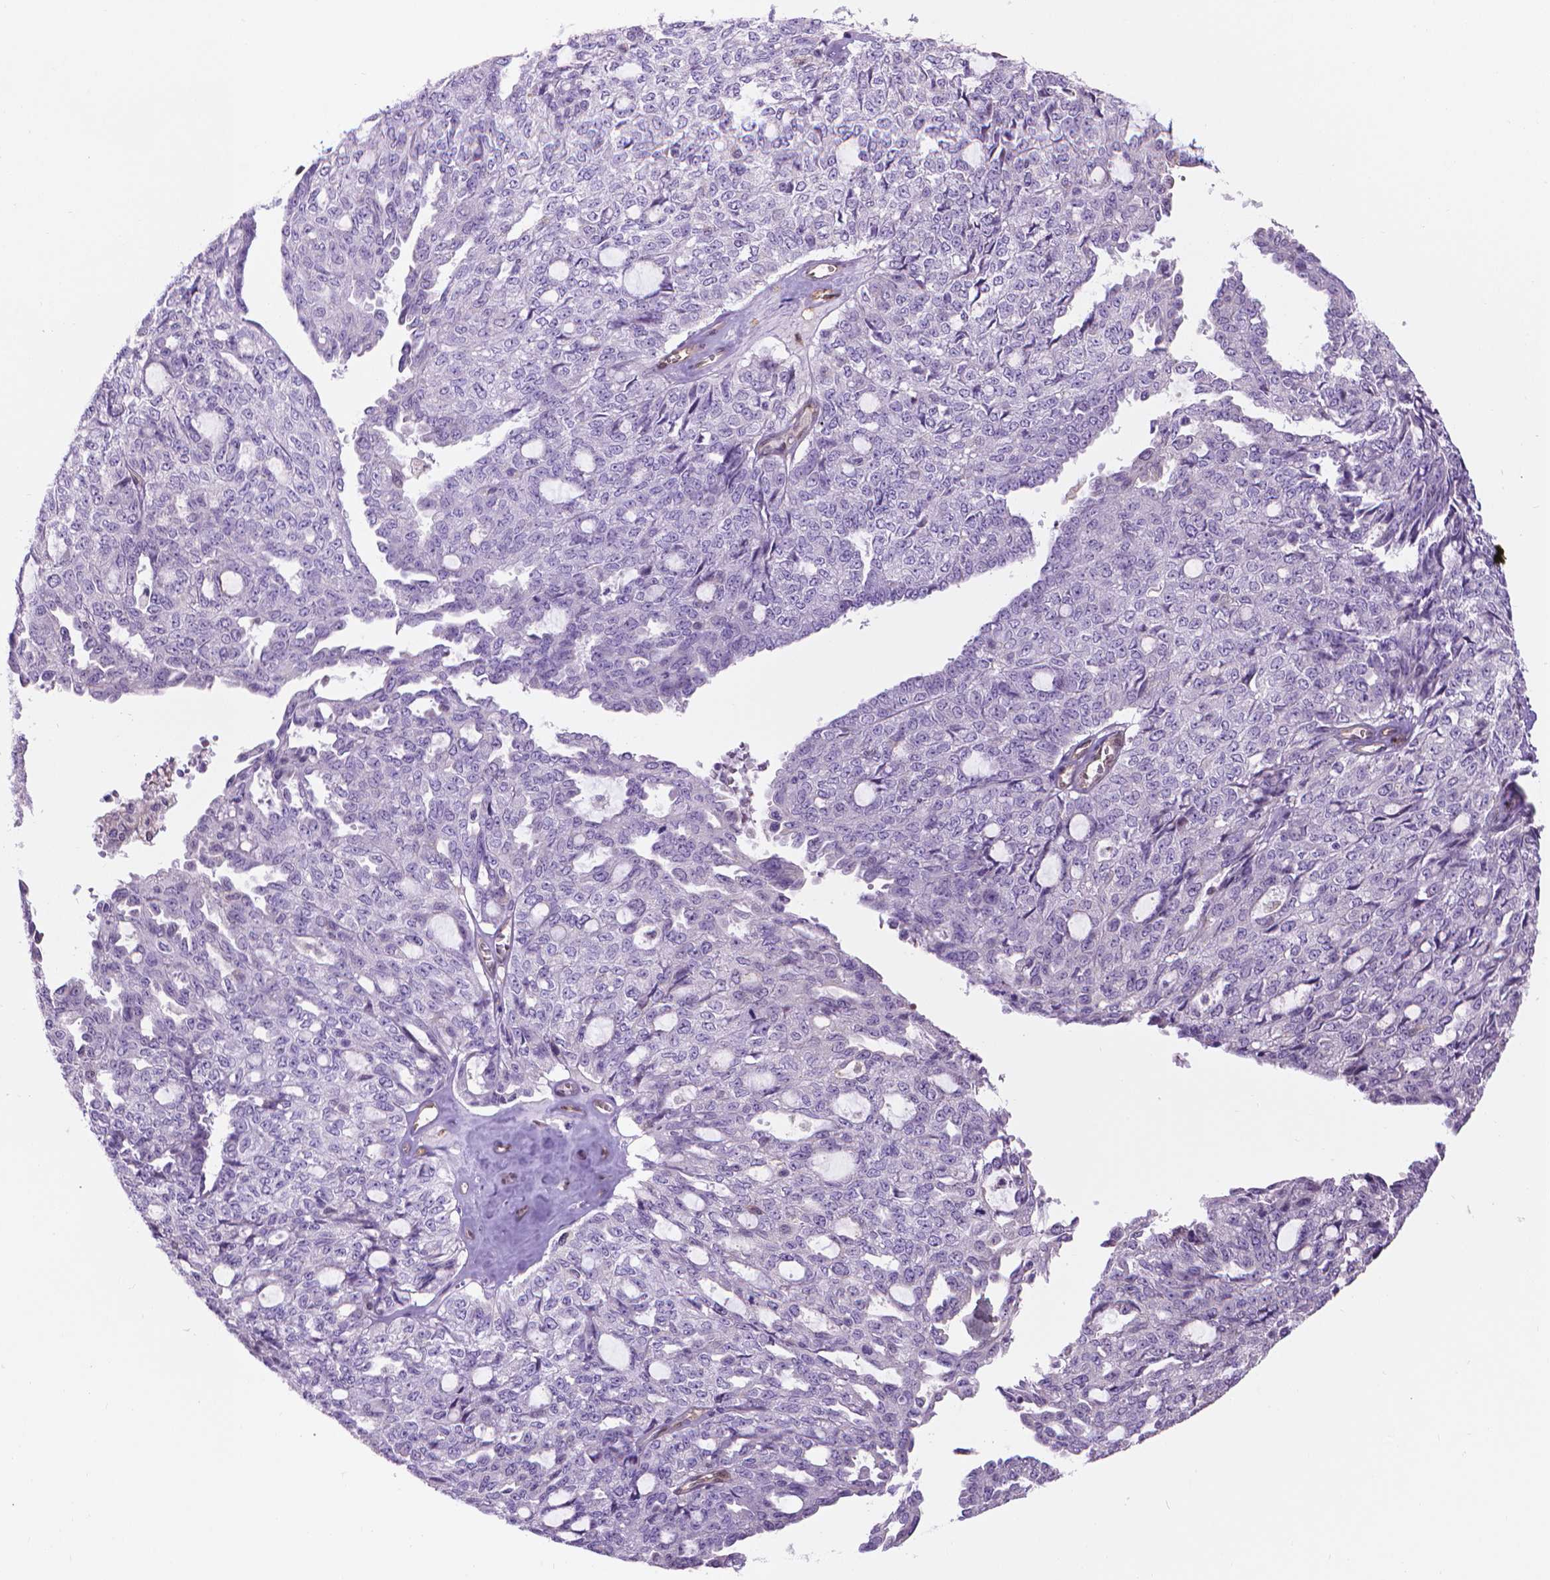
{"staining": {"intensity": "negative", "quantity": "none", "location": "none"}, "tissue": "ovarian cancer", "cell_type": "Tumor cells", "image_type": "cancer", "snomed": [{"axis": "morphology", "description": "Cystadenocarcinoma, serous, NOS"}, {"axis": "topography", "description": "Ovary"}], "caption": "Human ovarian serous cystadenocarcinoma stained for a protein using immunohistochemistry (IHC) reveals no staining in tumor cells.", "gene": "CLIC4", "patient": {"sex": "female", "age": 71}}